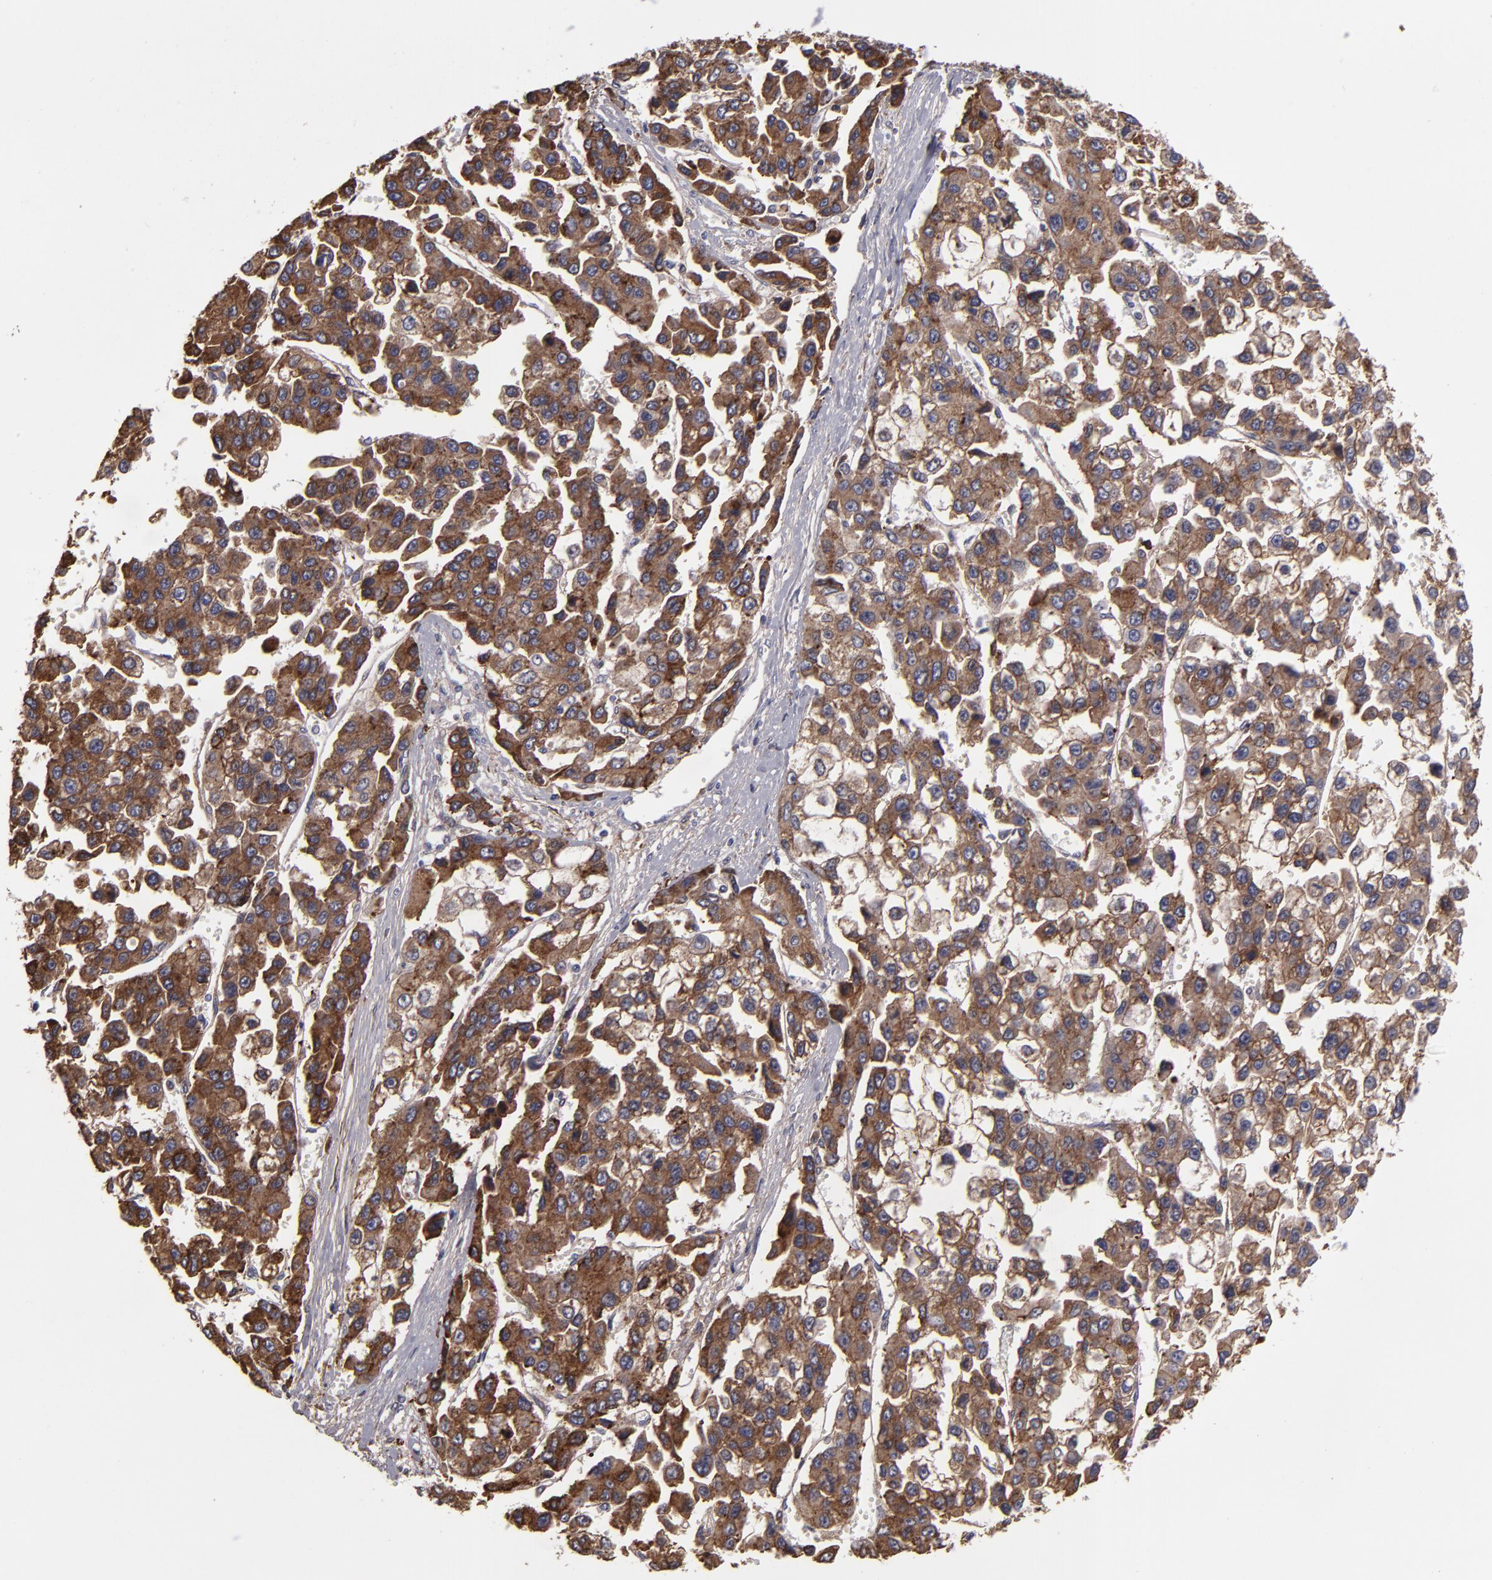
{"staining": {"intensity": "strong", "quantity": ">75%", "location": "cytoplasmic/membranous"}, "tissue": "liver cancer", "cell_type": "Tumor cells", "image_type": "cancer", "snomed": [{"axis": "morphology", "description": "Carcinoma, Hepatocellular, NOS"}, {"axis": "topography", "description": "Liver"}], "caption": "The photomicrograph demonstrates a brown stain indicating the presence of a protein in the cytoplasmic/membranous of tumor cells in liver cancer. (Brightfield microscopy of DAB IHC at high magnification).", "gene": "CFB", "patient": {"sex": "female", "age": 66}}